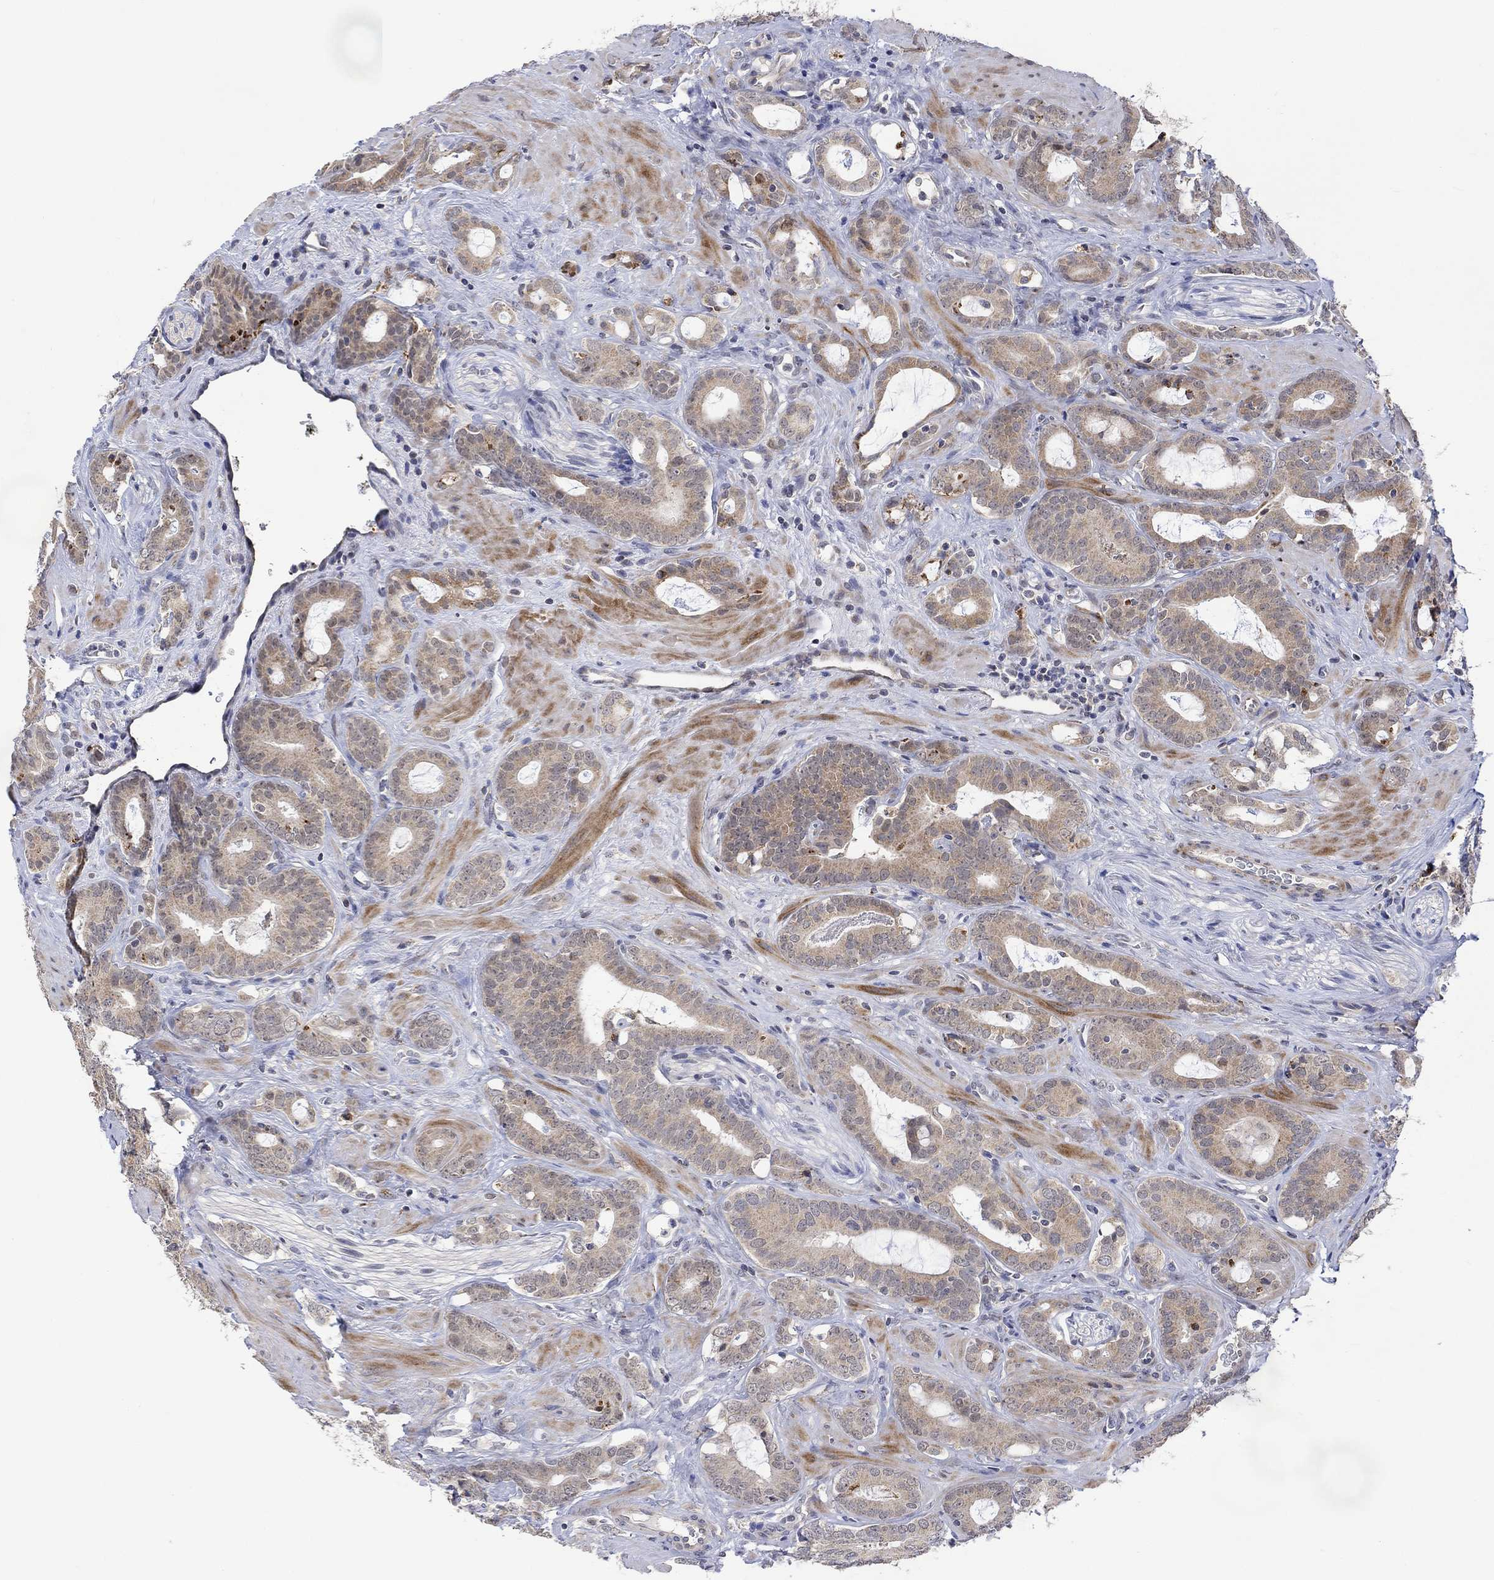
{"staining": {"intensity": "weak", "quantity": "25%-75%", "location": "cytoplasmic/membranous"}, "tissue": "prostate cancer", "cell_type": "Tumor cells", "image_type": "cancer", "snomed": [{"axis": "morphology", "description": "Adenocarcinoma, NOS"}, {"axis": "topography", "description": "Prostate"}], "caption": "This histopathology image displays immunohistochemistry (IHC) staining of human prostate adenocarcinoma, with low weak cytoplasmic/membranous staining in approximately 25%-75% of tumor cells.", "gene": "SLC48A1", "patient": {"sex": "male", "age": 55}}